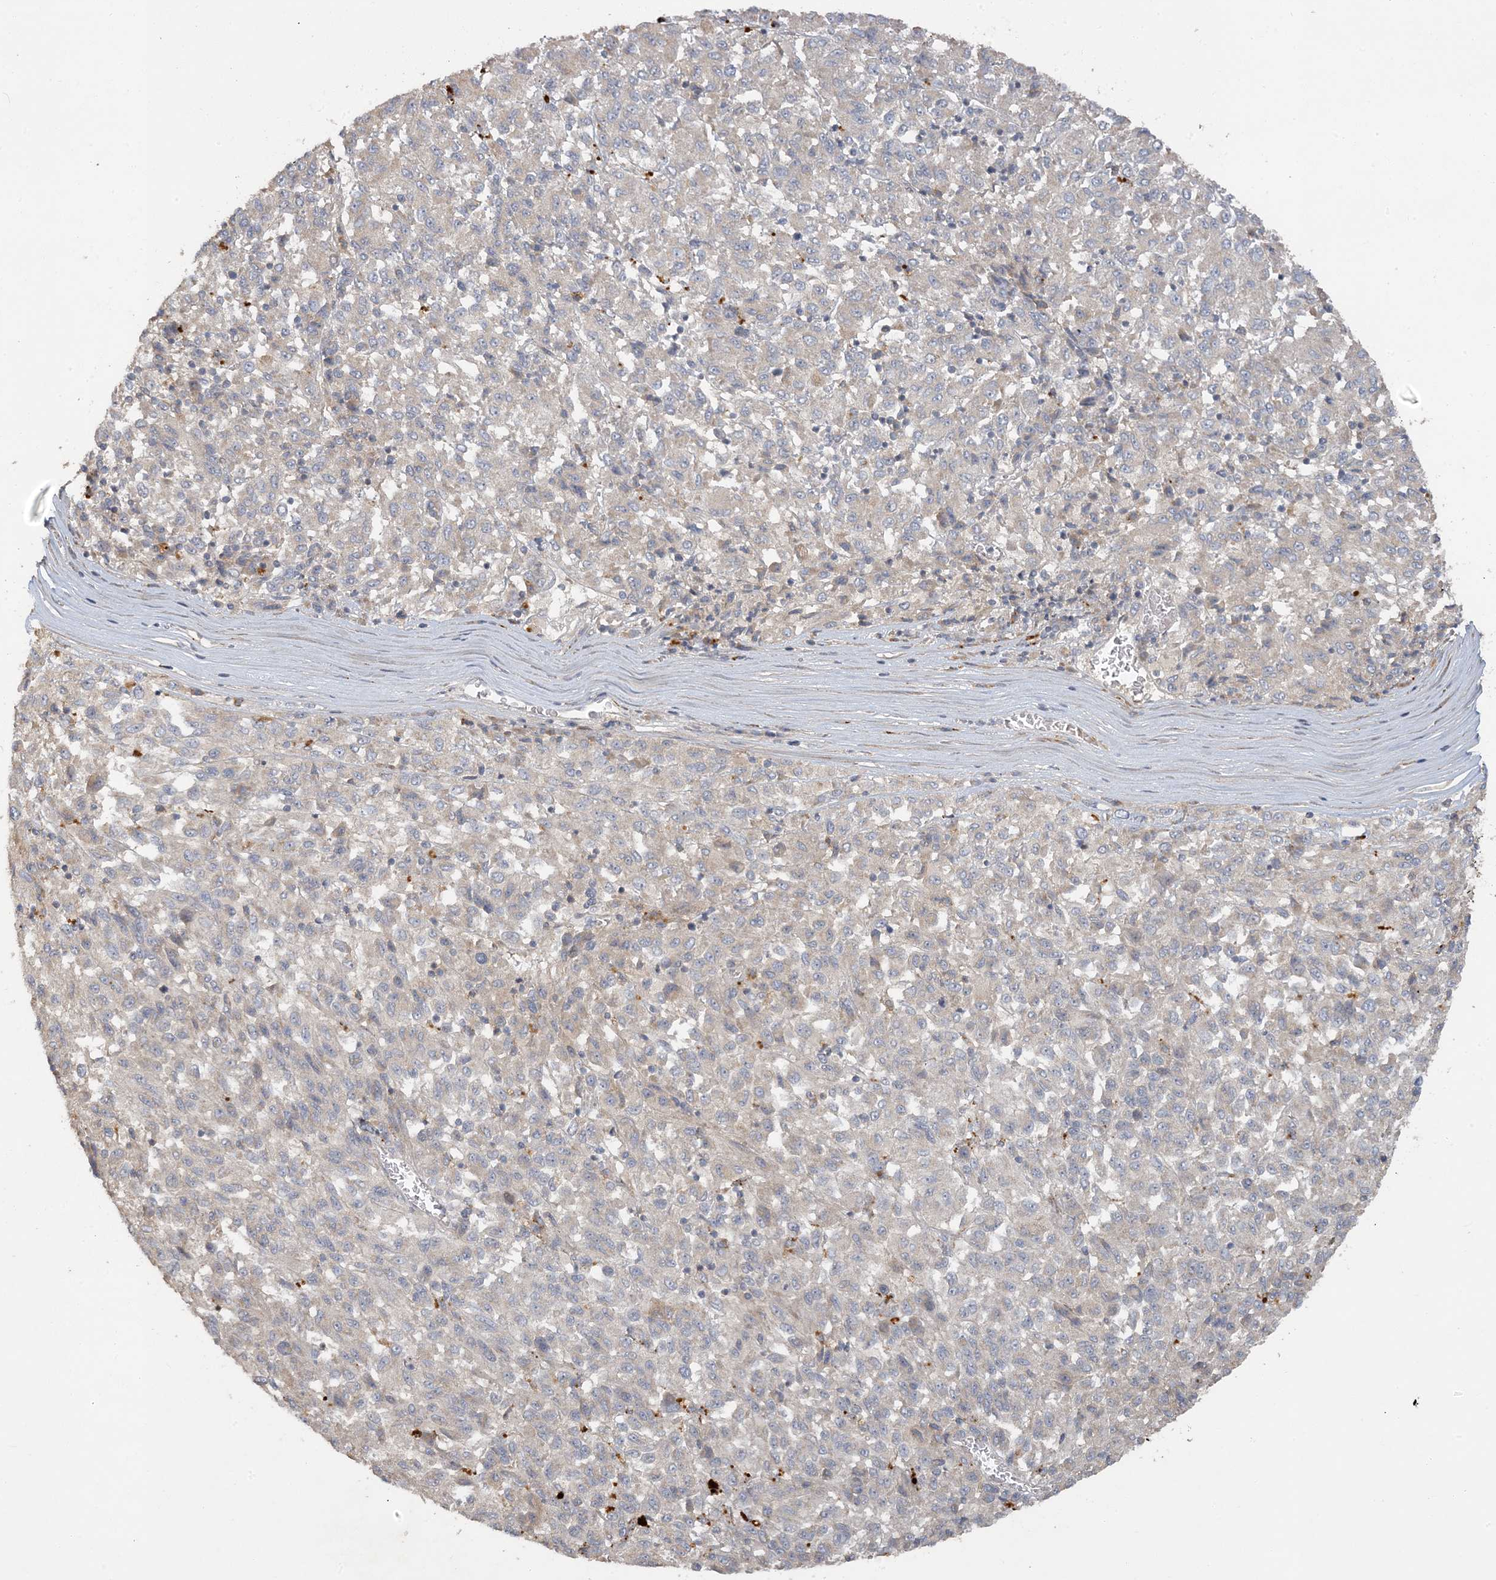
{"staining": {"intensity": "negative", "quantity": "none", "location": "none"}, "tissue": "melanoma", "cell_type": "Tumor cells", "image_type": "cancer", "snomed": [{"axis": "morphology", "description": "Malignant melanoma, Metastatic site"}, {"axis": "topography", "description": "Lung"}], "caption": "Immunohistochemistry of human melanoma reveals no expression in tumor cells.", "gene": "LTN1", "patient": {"sex": "male", "age": 64}}